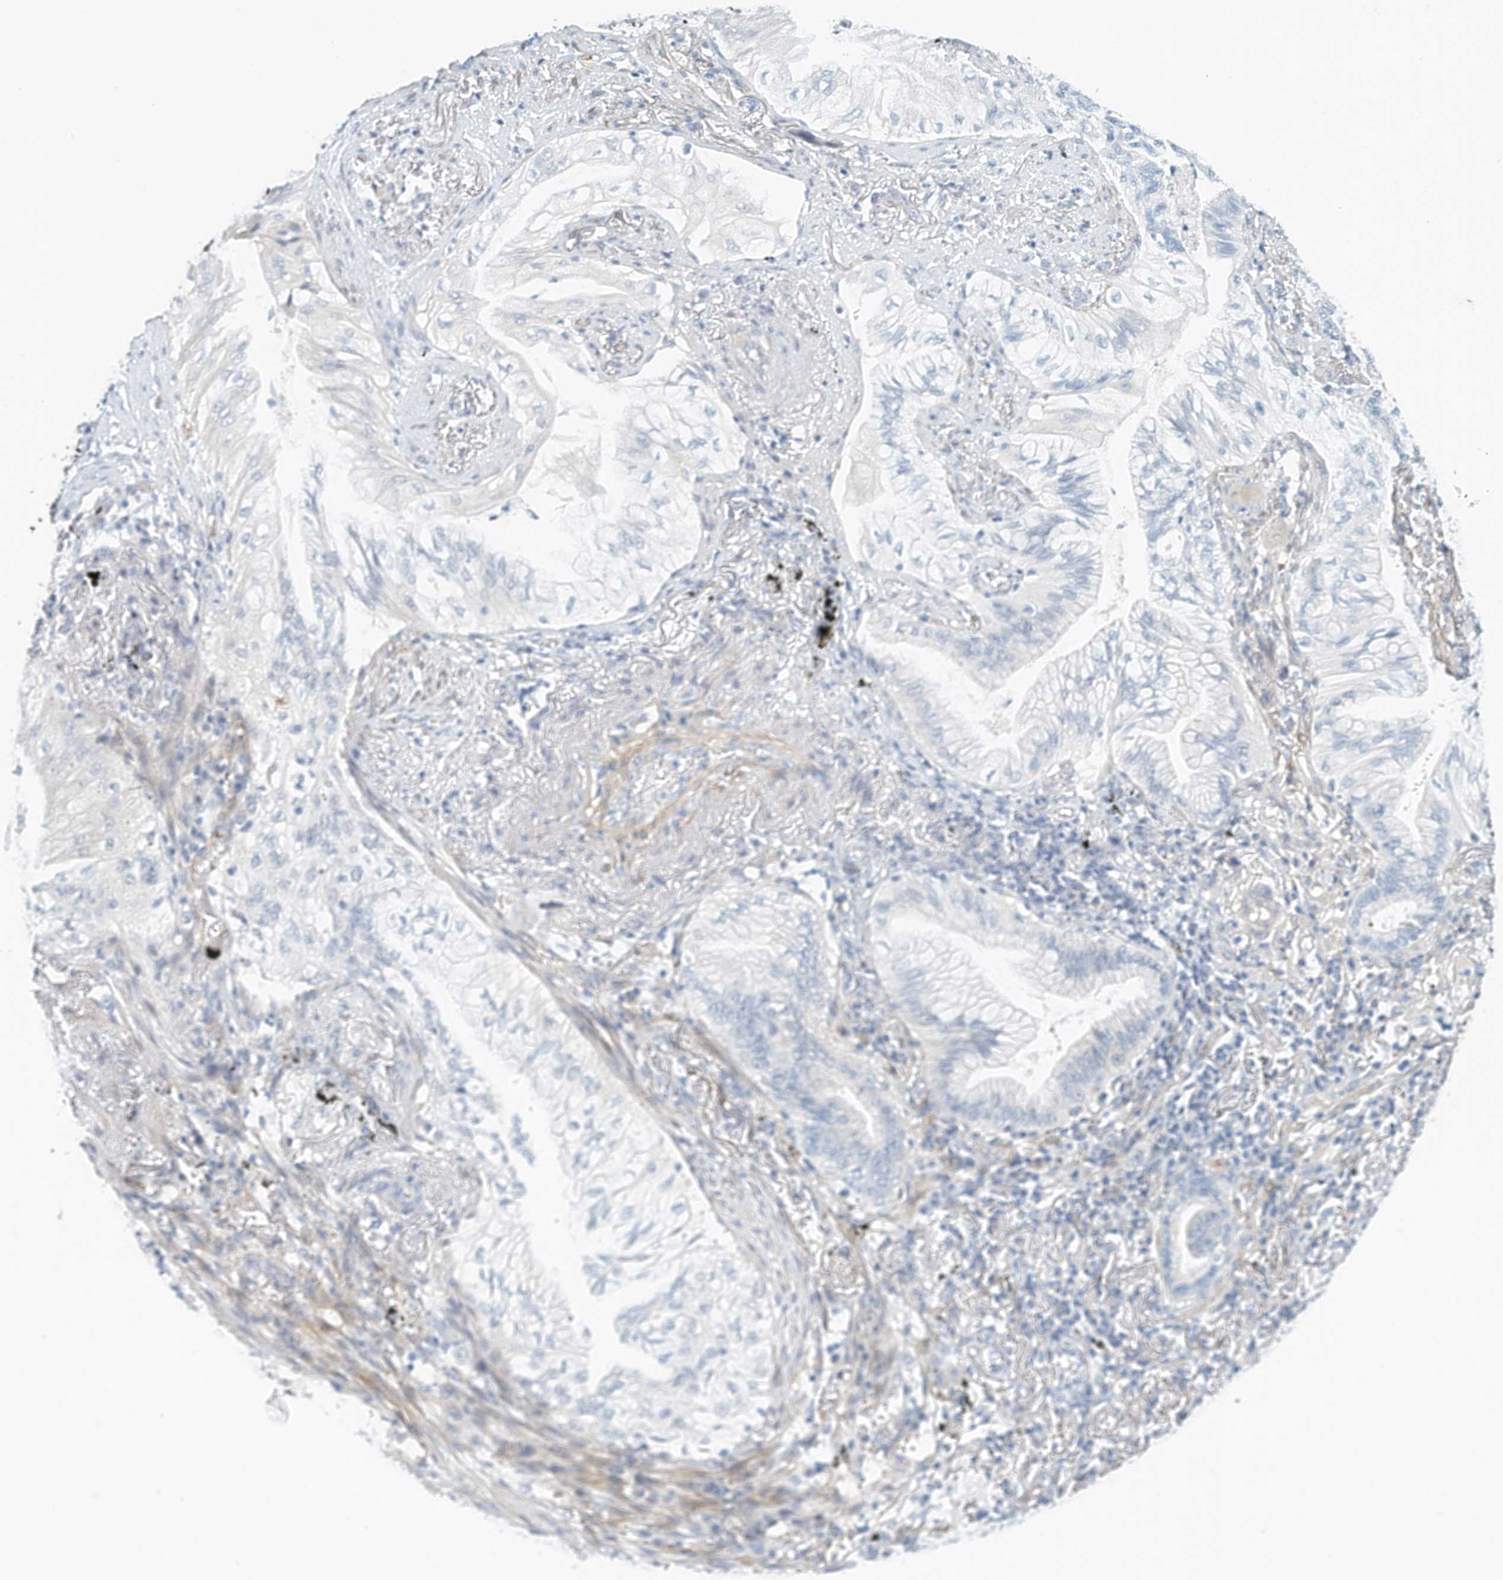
{"staining": {"intensity": "negative", "quantity": "none", "location": "none"}, "tissue": "lung cancer", "cell_type": "Tumor cells", "image_type": "cancer", "snomed": [{"axis": "morphology", "description": "Adenocarcinoma, NOS"}, {"axis": "topography", "description": "Lung"}], "caption": "Tumor cells show no significant staining in lung cancer (adenocarcinoma).", "gene": "ARHGAP28", "patient": {"sex": "female", "age": 70}}